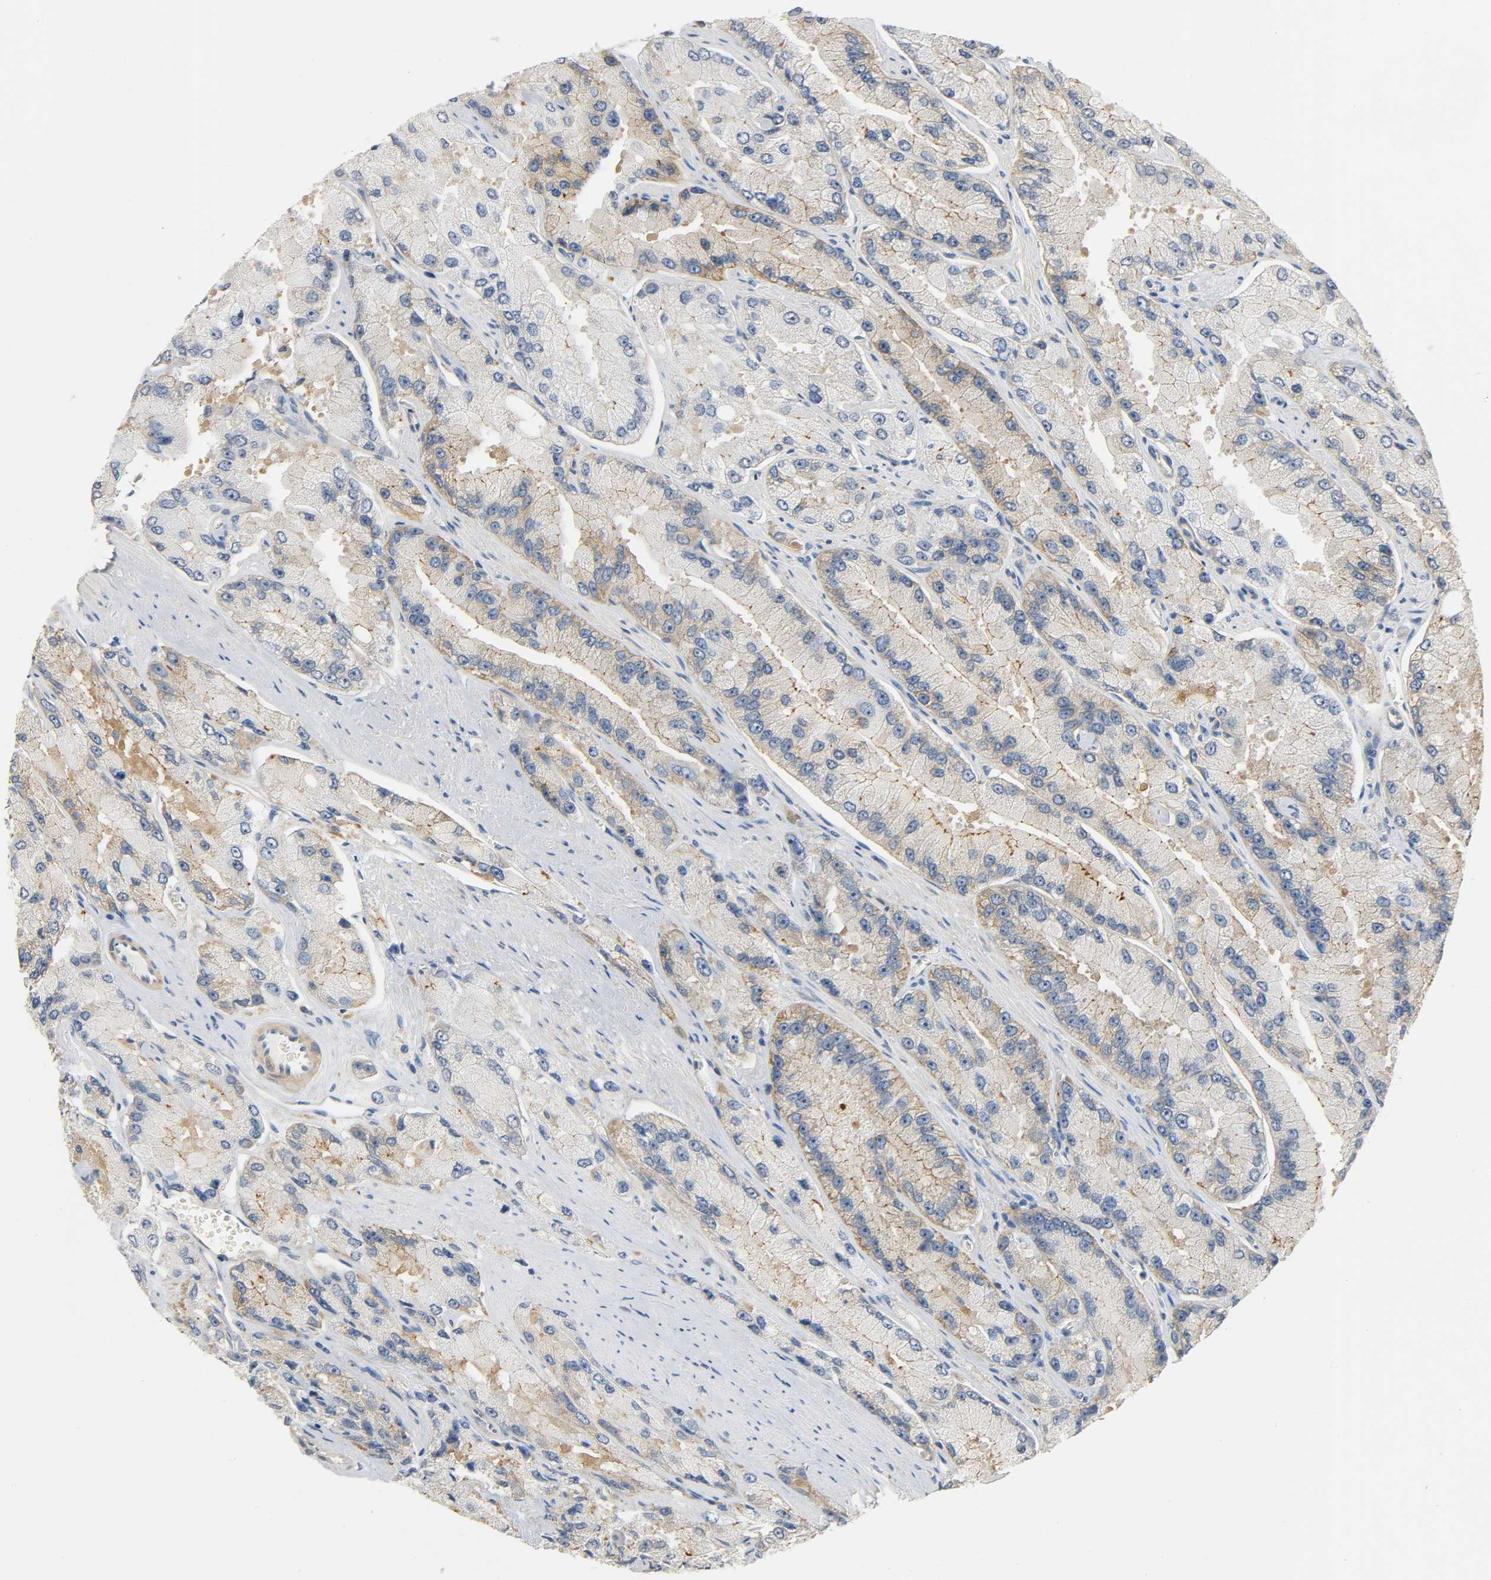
{"staining": {"intensity": "moderate", "quantity": "25%-75%", "location": "cytoplasmic/membranous"}, "tissue": "prostate cancer", "cell_type": "Tumor cells", "image_type": "cancer", "snomed": [{"axis": "morphology", "description": "Adenocarcinoma, High grade"}, {"axis": "topography", "description": "Prostate"}], "caption": "Prostate cancer stained with IHC shows moderate cytoplasmic/membranous expression in approximately 25%-75% of tumor cells.", "gene": "ARPC1A", "patient": {"sex": "male", "age": 58}}